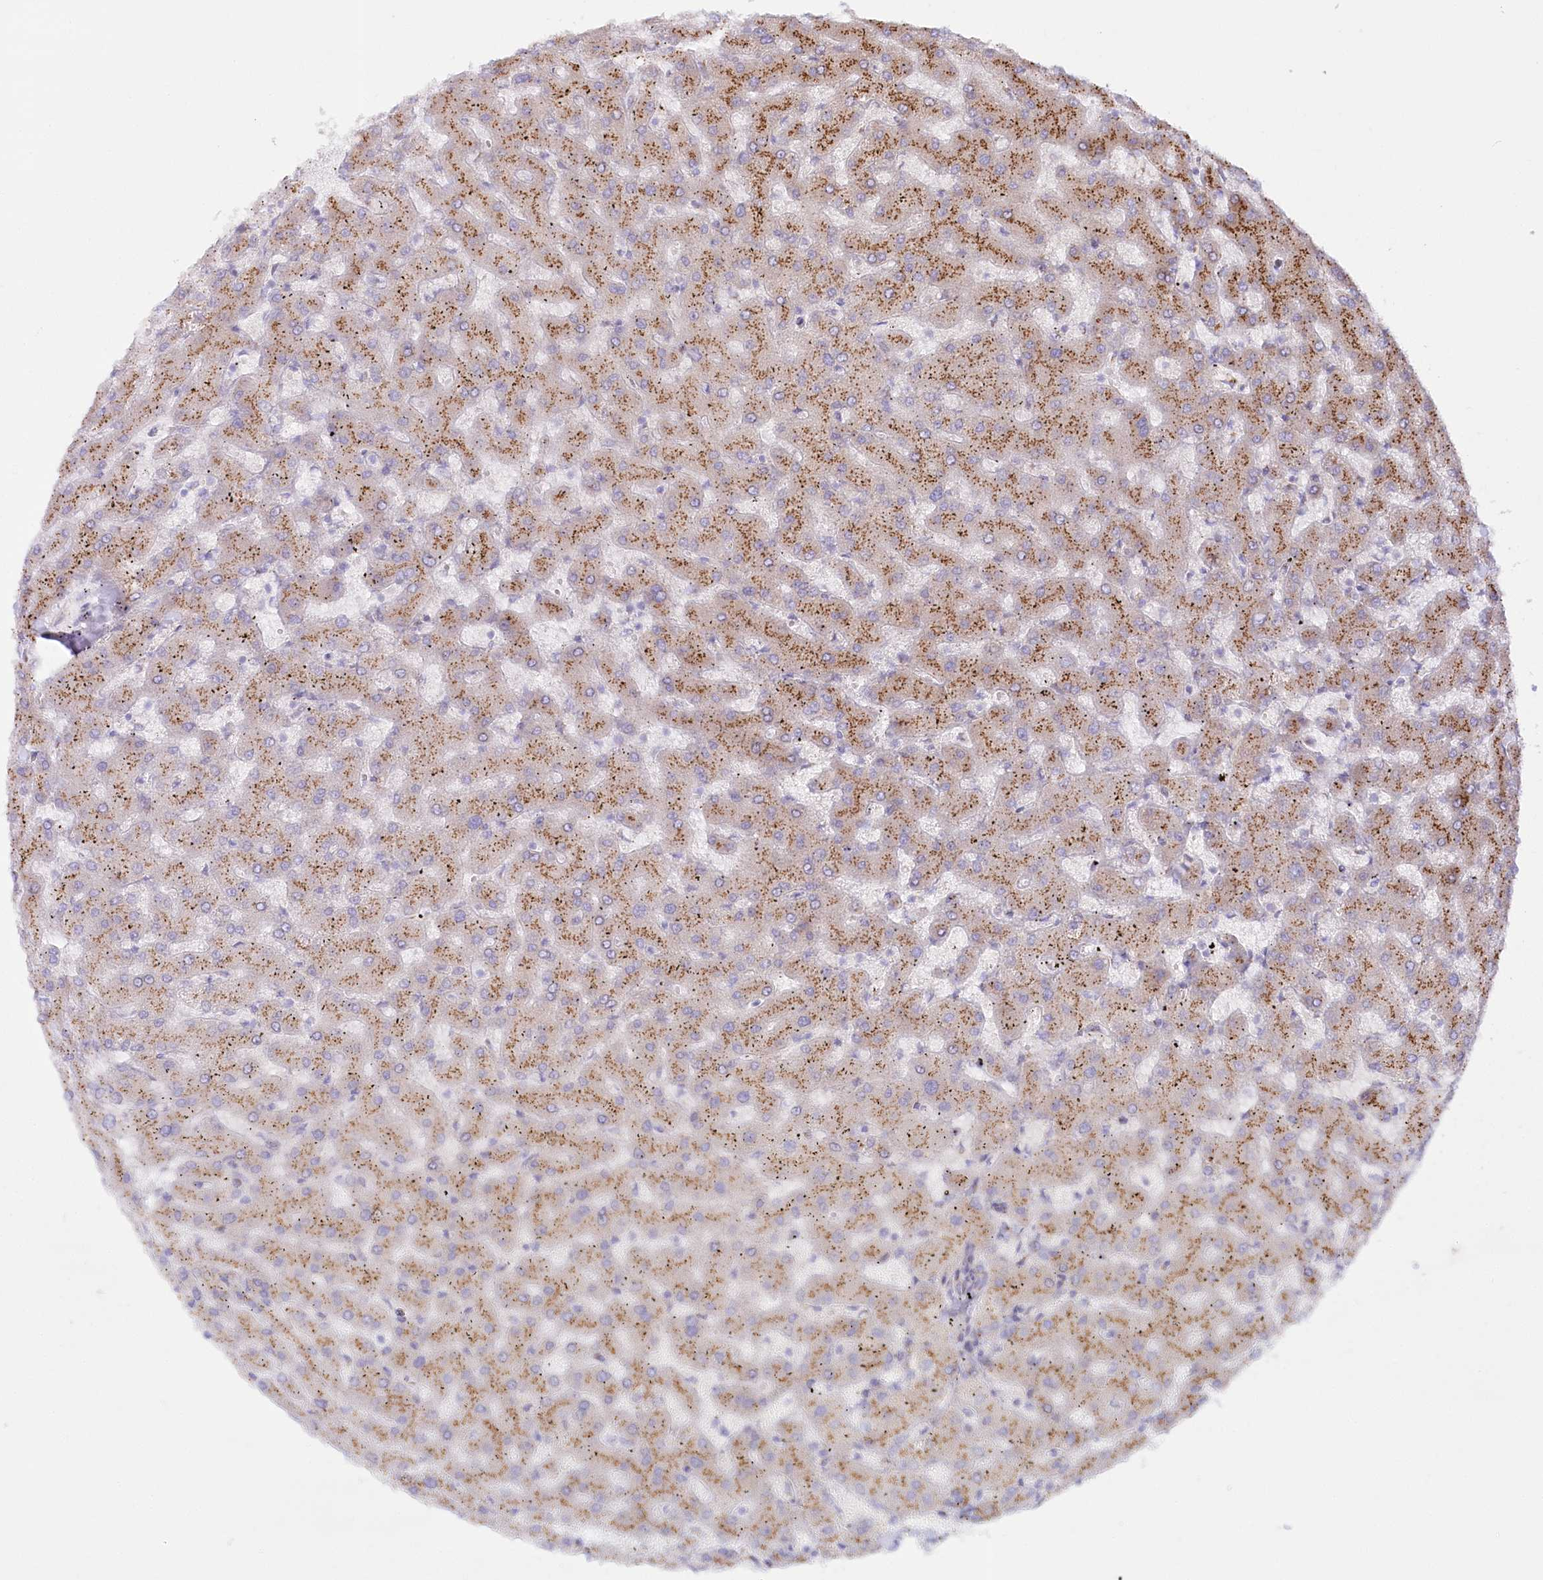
{"staining": {"intensity": "weak", "quantity": ">75%", "location": "cytoplasmic/membranous"}, "tissue": "liver", "cell_type": "Cholangiocytes", "image_type": "normal", "snomed": [{"axis": "morphology", "description": "Normal tissue, NOS"}, {"axis": "topography", "description": "Liver"}], "caption": "High-power microscopy captured an IHC photomicrograph of unremarkable liver, revealing weak cytoplasmic/membranous expression in approximately >75% of cholangiocytes.", "gene": "ABRAXAS2", "patient": {"sex": "female", "age": 63}}